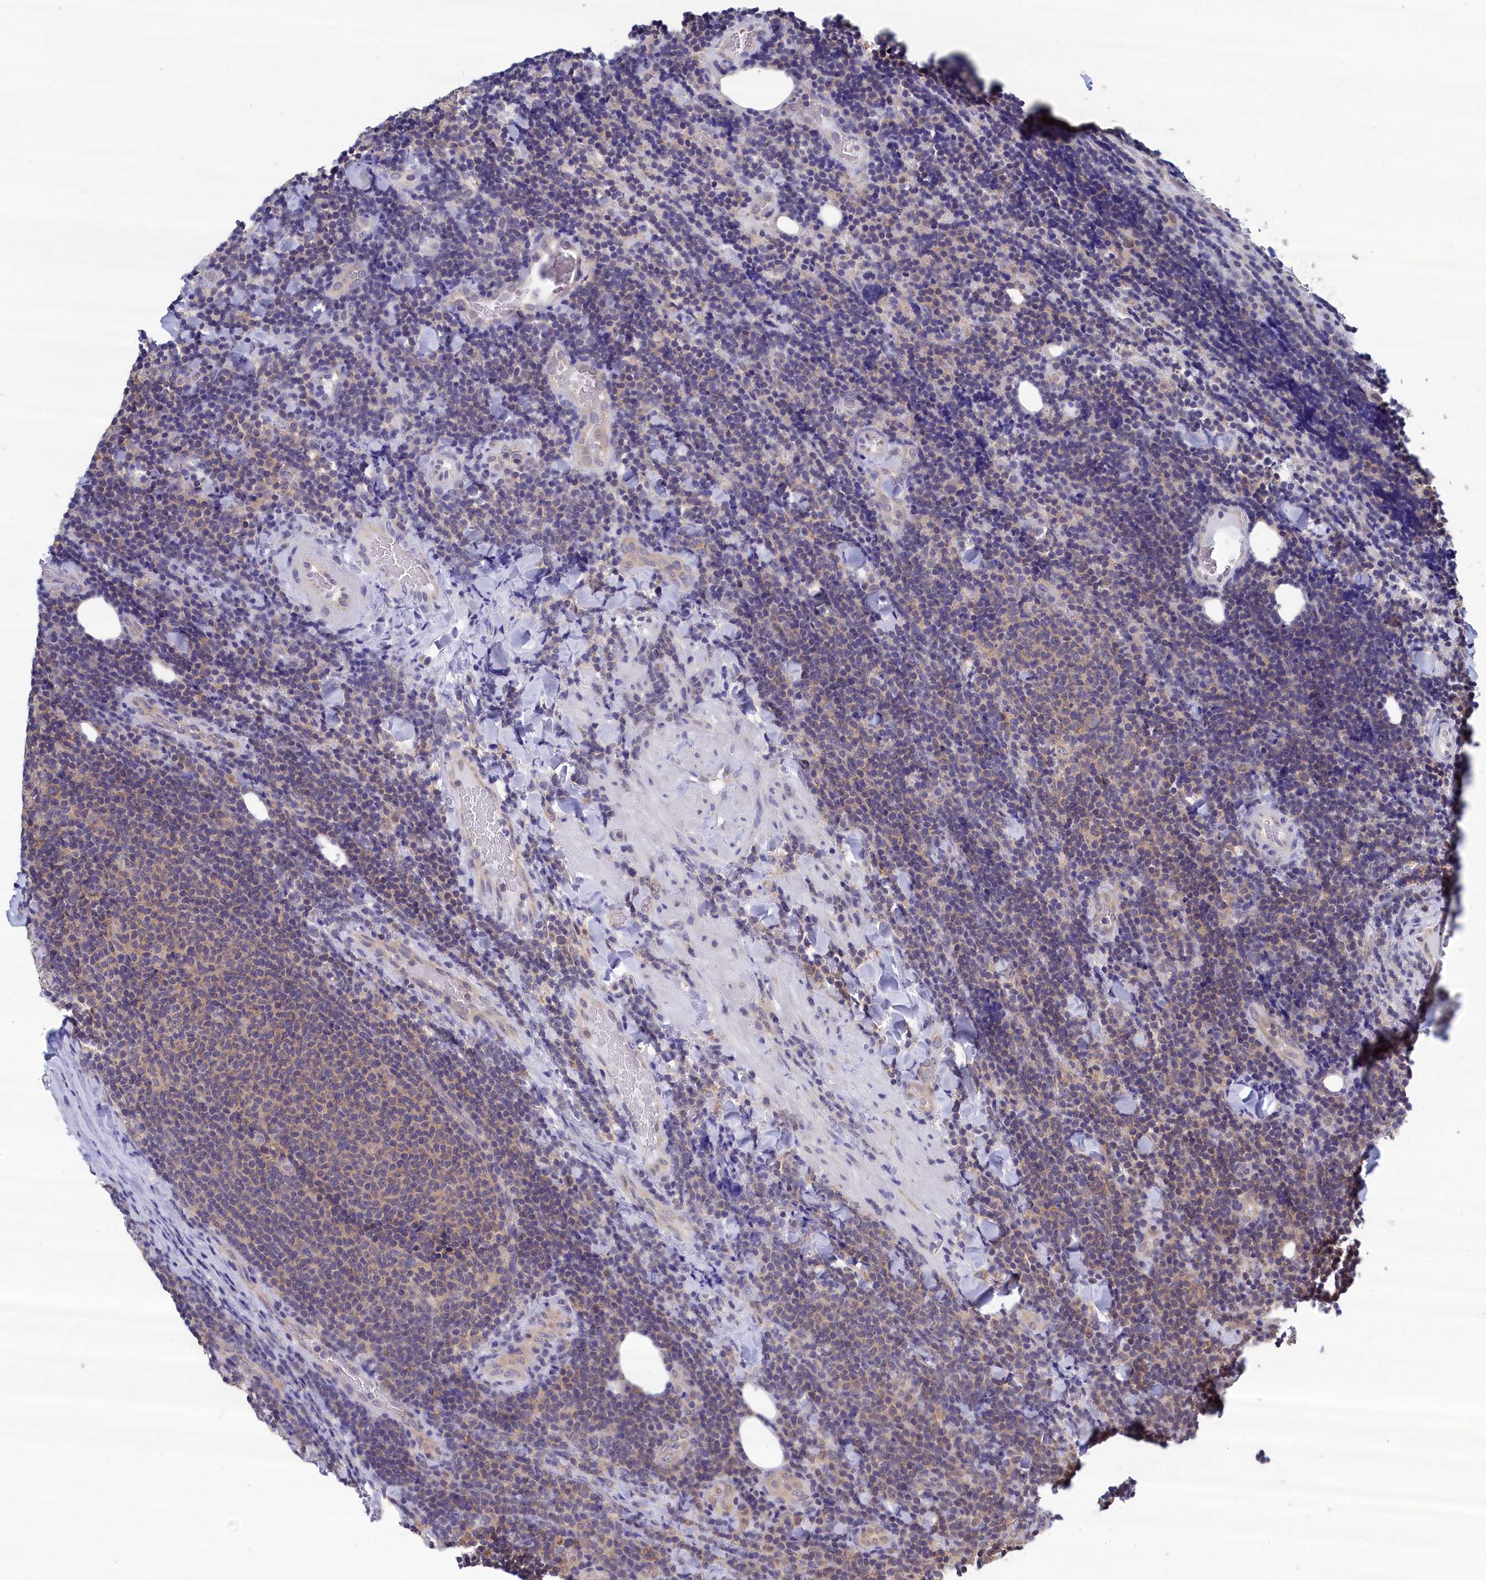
{"staining": {"intensity": "negative", "quantity": "none", "location": "none"}, "tissue": "lymphoma", "cell_type": "Tumor cells", "image_type": "cancer", "snomed": [{"axis": "morphology", "description": "Malignant lymphoma, non-Hodgkin's type, Low grade"}, {"axis": "topography", "description": "Lymph node"}], "caption": "The immunohistochemistry (IHC) image has no significant staining in tumor cells of lymphoma tissue.", "gene": "PGP", "patient": {"sex": "male", "age": 66}}